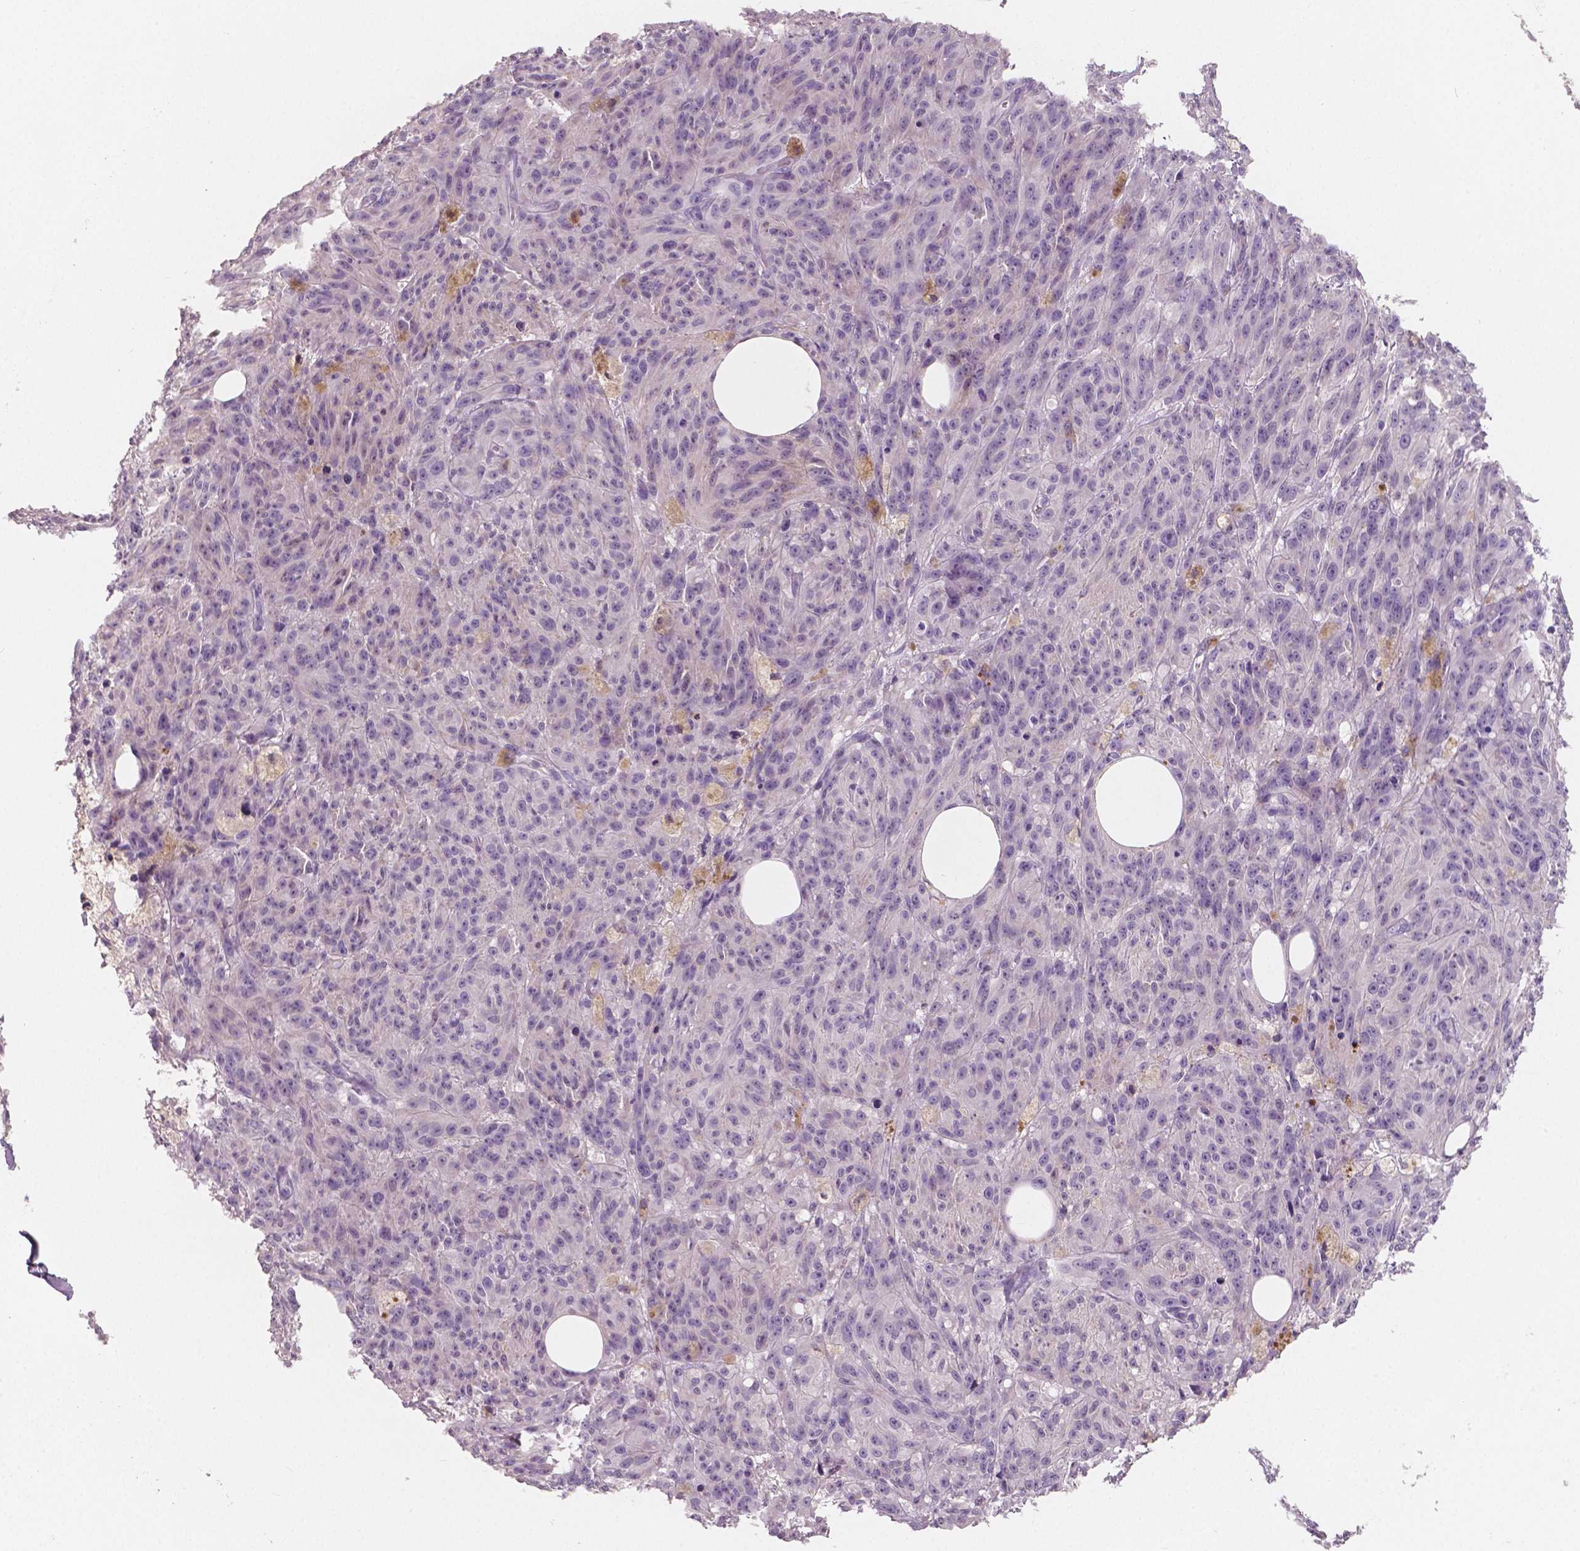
{"staining": {"intensity": "negative", "quantity": "none", "location": "none"}, "tissue": "melanoma", "cell_type": "Tumor cells", "image_type": "cancer", "snomed": [{"axis": "morphology", "description": "Malignant melanoma, NOS"}, {"axis": "topography", "description": "Skin"}], "caption": "DAB immunohistochemical staining of human melanoma demonstrates no significant positivity in tumor cells.", "gene": "APOA4", "patient": {"sex": "female", "age": 34}}